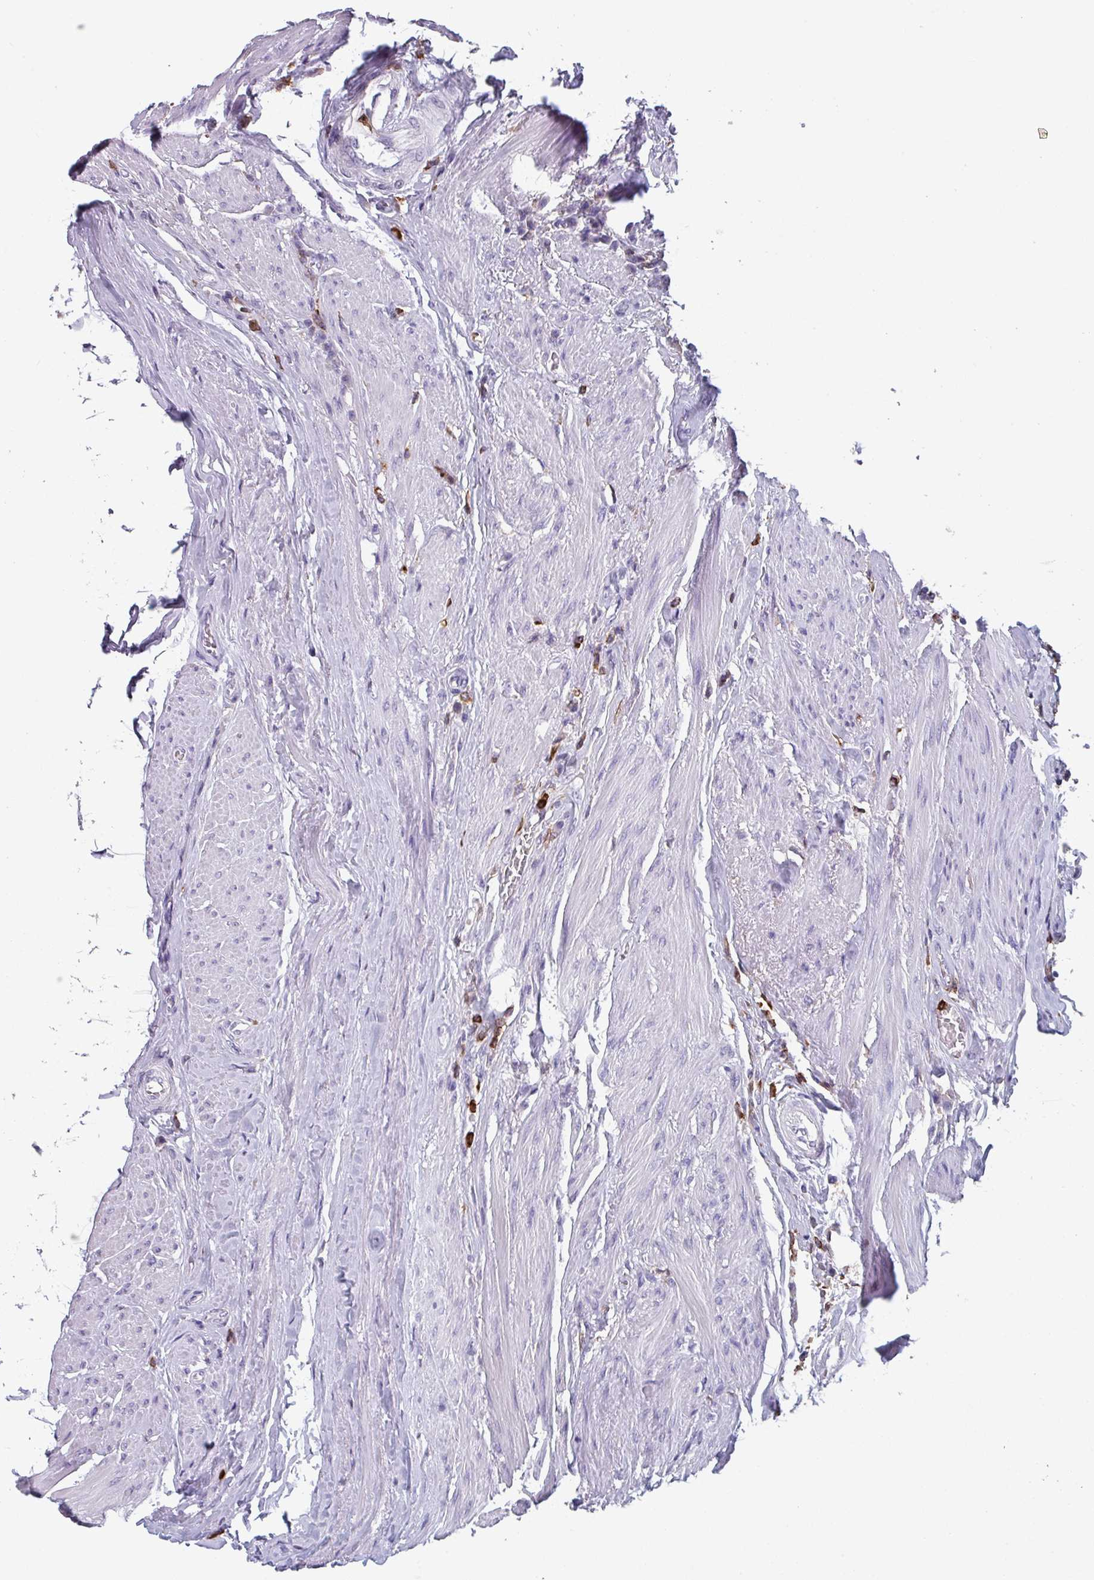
{"staining": {"intensity": "negative", "quantity": "none", "location": "none"}, "tissue": "urothelial cancer", "cell_type": "Tumor cells", "image_type": "cancer", "snomed": [{"axis": "morphology", "description": "Urothelial carcinoma, High grade"}, {"axis": "topography", "description": "Urinary bladder"}], "caption": "This image is of urothelial cancer stained with IHC to label a protein in brown with the nuclei are counter-stained blue. There is no expression in tumor cells.", "gene": "EXOSC5", "patient": {"sex": "female", "age": 63}}